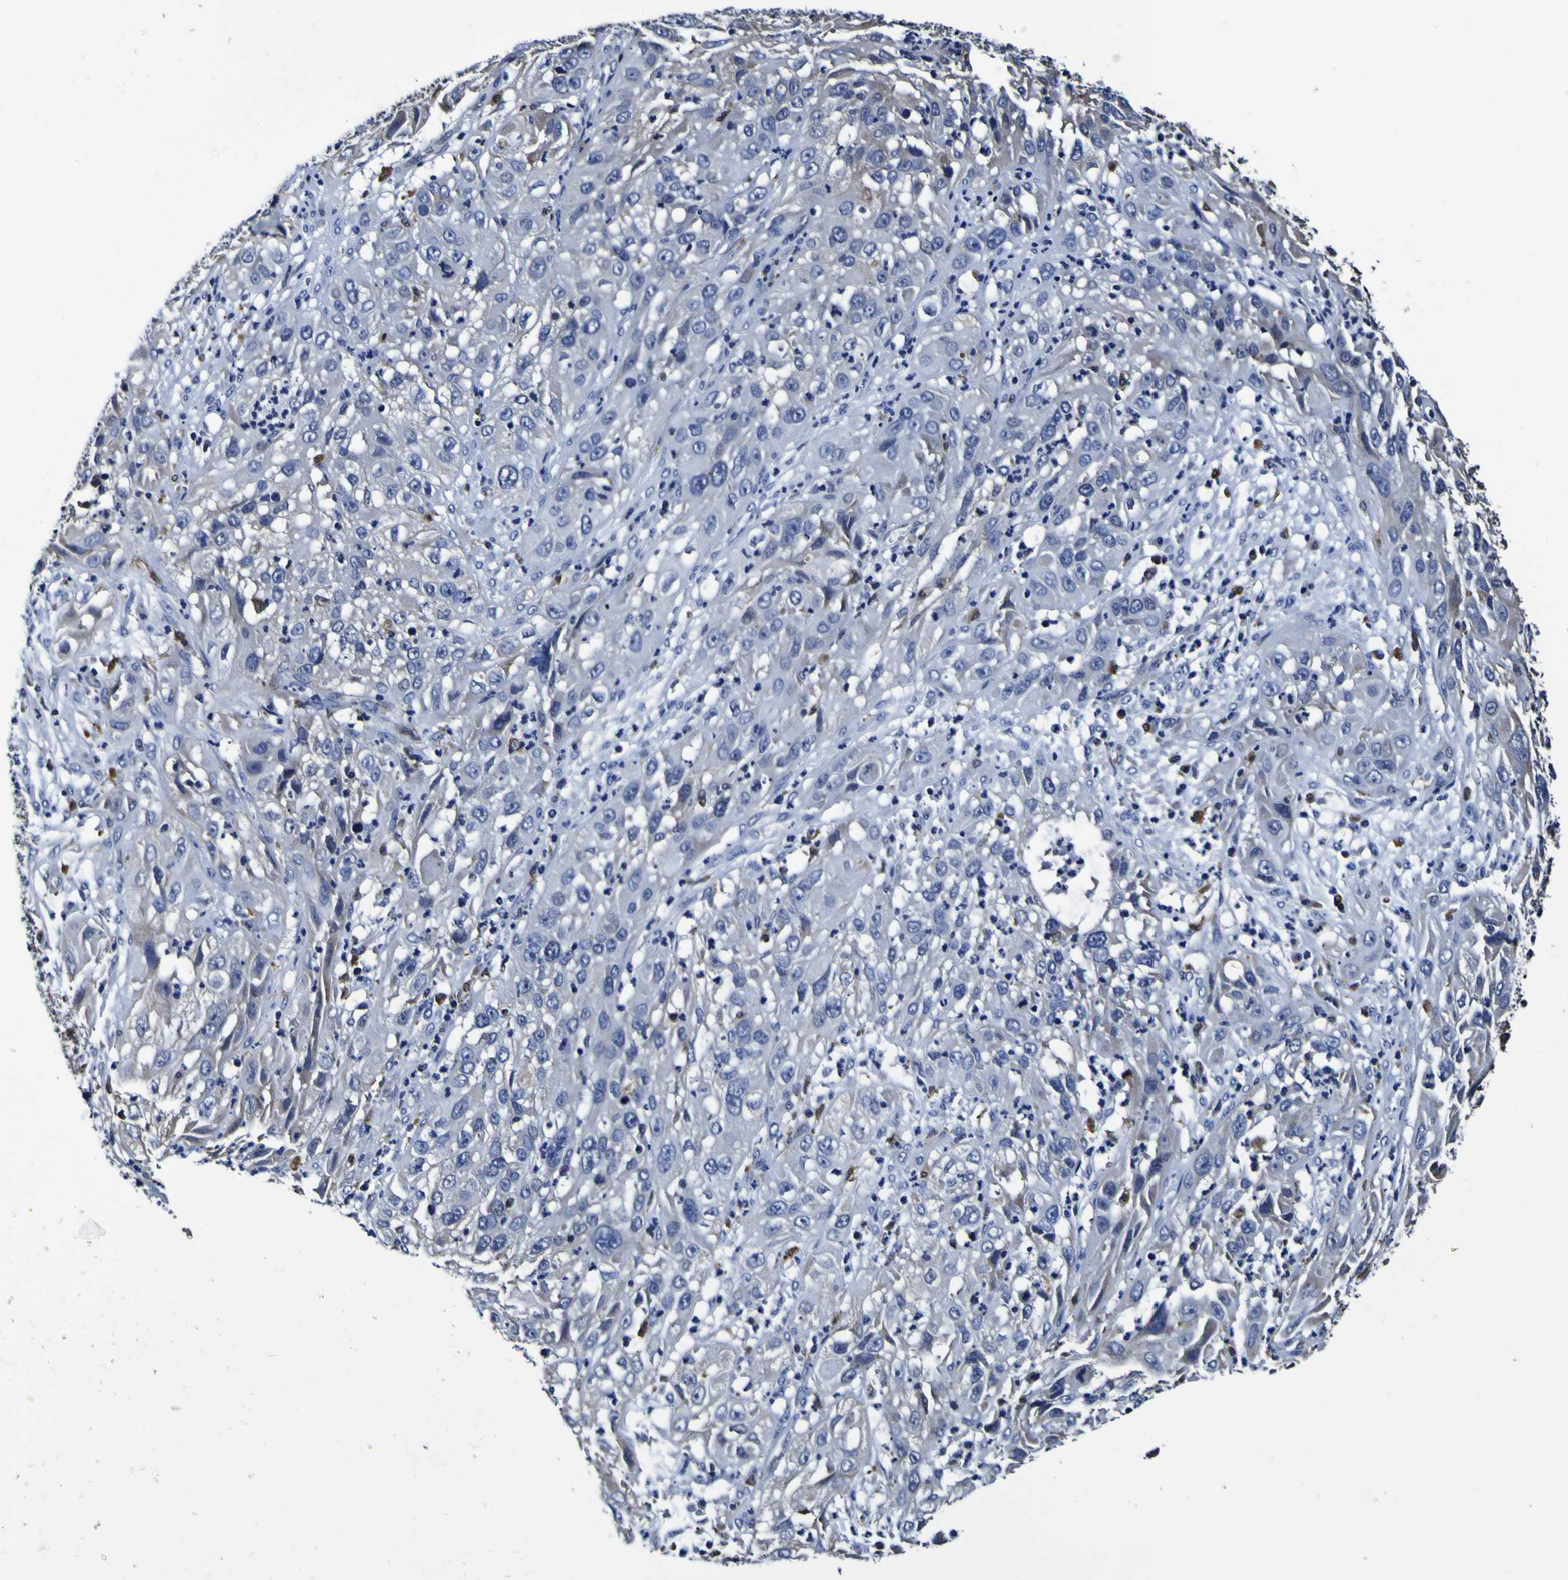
{"staining": {"intensity": "negative", "quantity": "none", "location": "none"}, "tissue": "cervical cancer", "cell_type": "Tumor cells", "image_type": "cancer", "snomed": [{"axis": "morphology", "description": "Squamous cell carcinoma, NOS"}, {"axis": "topography", "description": "Cervix"}], "caption": "Photomicrograph shows no protein expression in tumor cells of cervical cancer (squamous cell carcinoma) tissue.", "gene": "GPX1", "patient": {"sex": "female", "age": 32}}